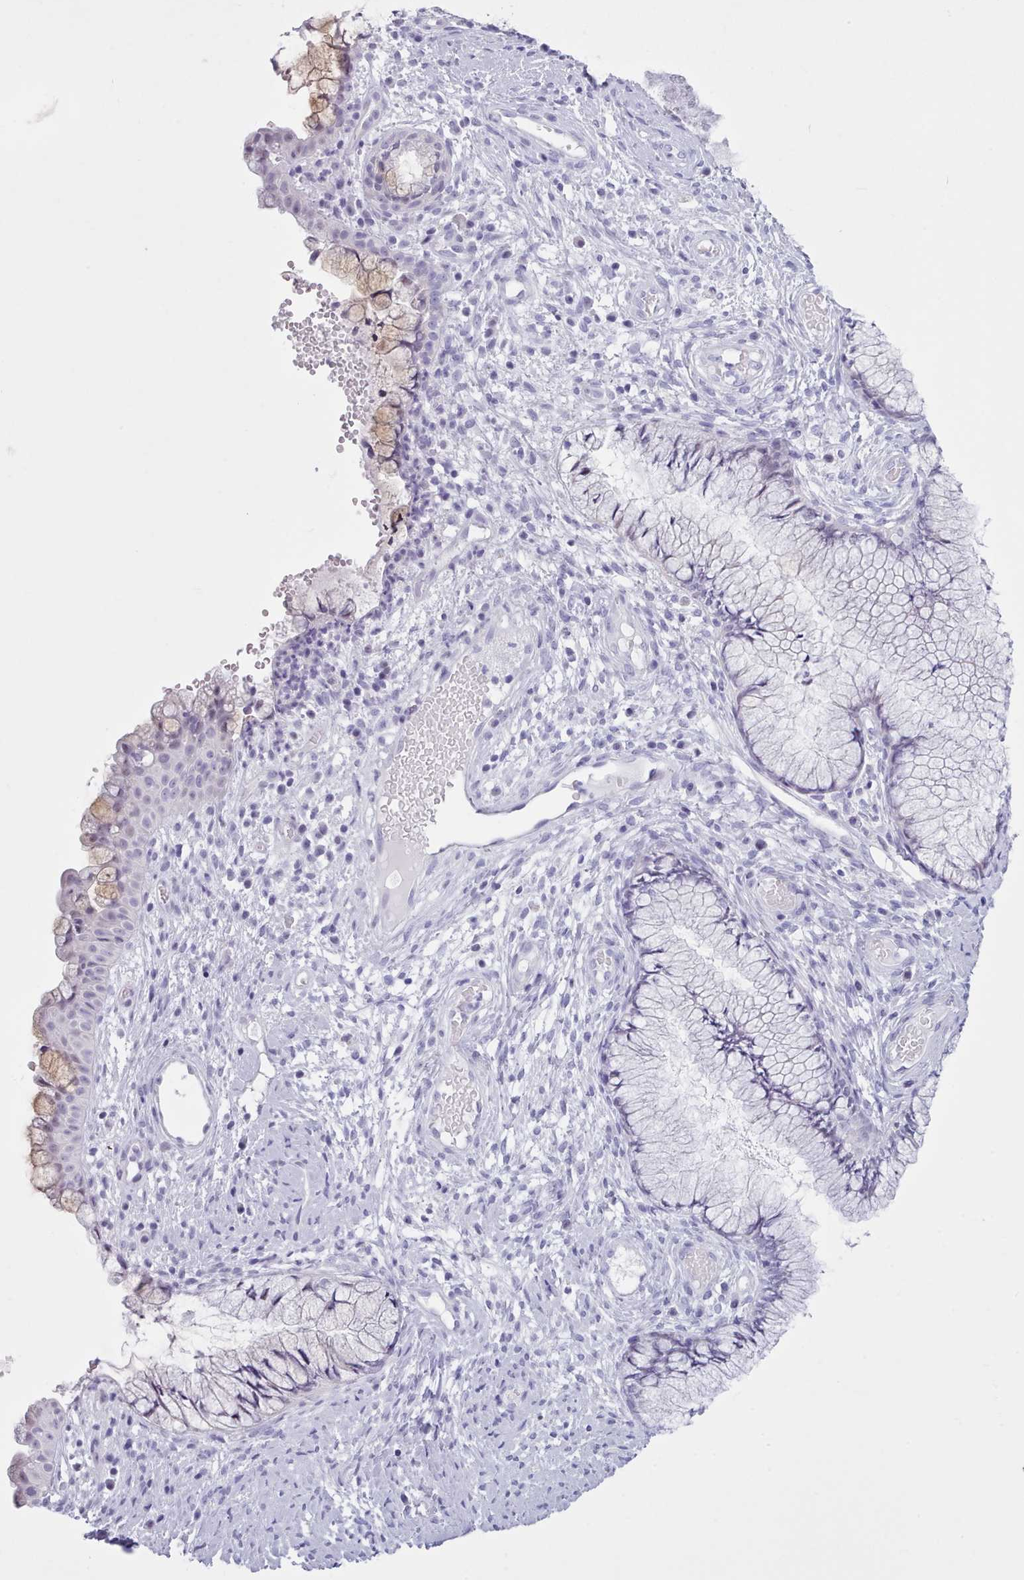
{"staining": {"intensity": "negative", "quantity": "none", "location": "none"}, "tissue": "cervix", "cell_type": "Glandular cells", "image_type": "normal", "snomed": [{"axis": "morphology", "description": "Normal tissue, NOS"}, {"axis": "topography", "description": "Cervix"}], "caption": "Immunohistochemistry (IHC) photomicrograph of normal cervix: cervix stained with DAB displays no significant protein staining in glandular cells. (DAB (3,3'-diaminobenzidine) immunohistochemistry visualized using brightfield microscopy, high magnification).", "gene": "FBXO48", "patient": {"sex": "female", "age": 42}}